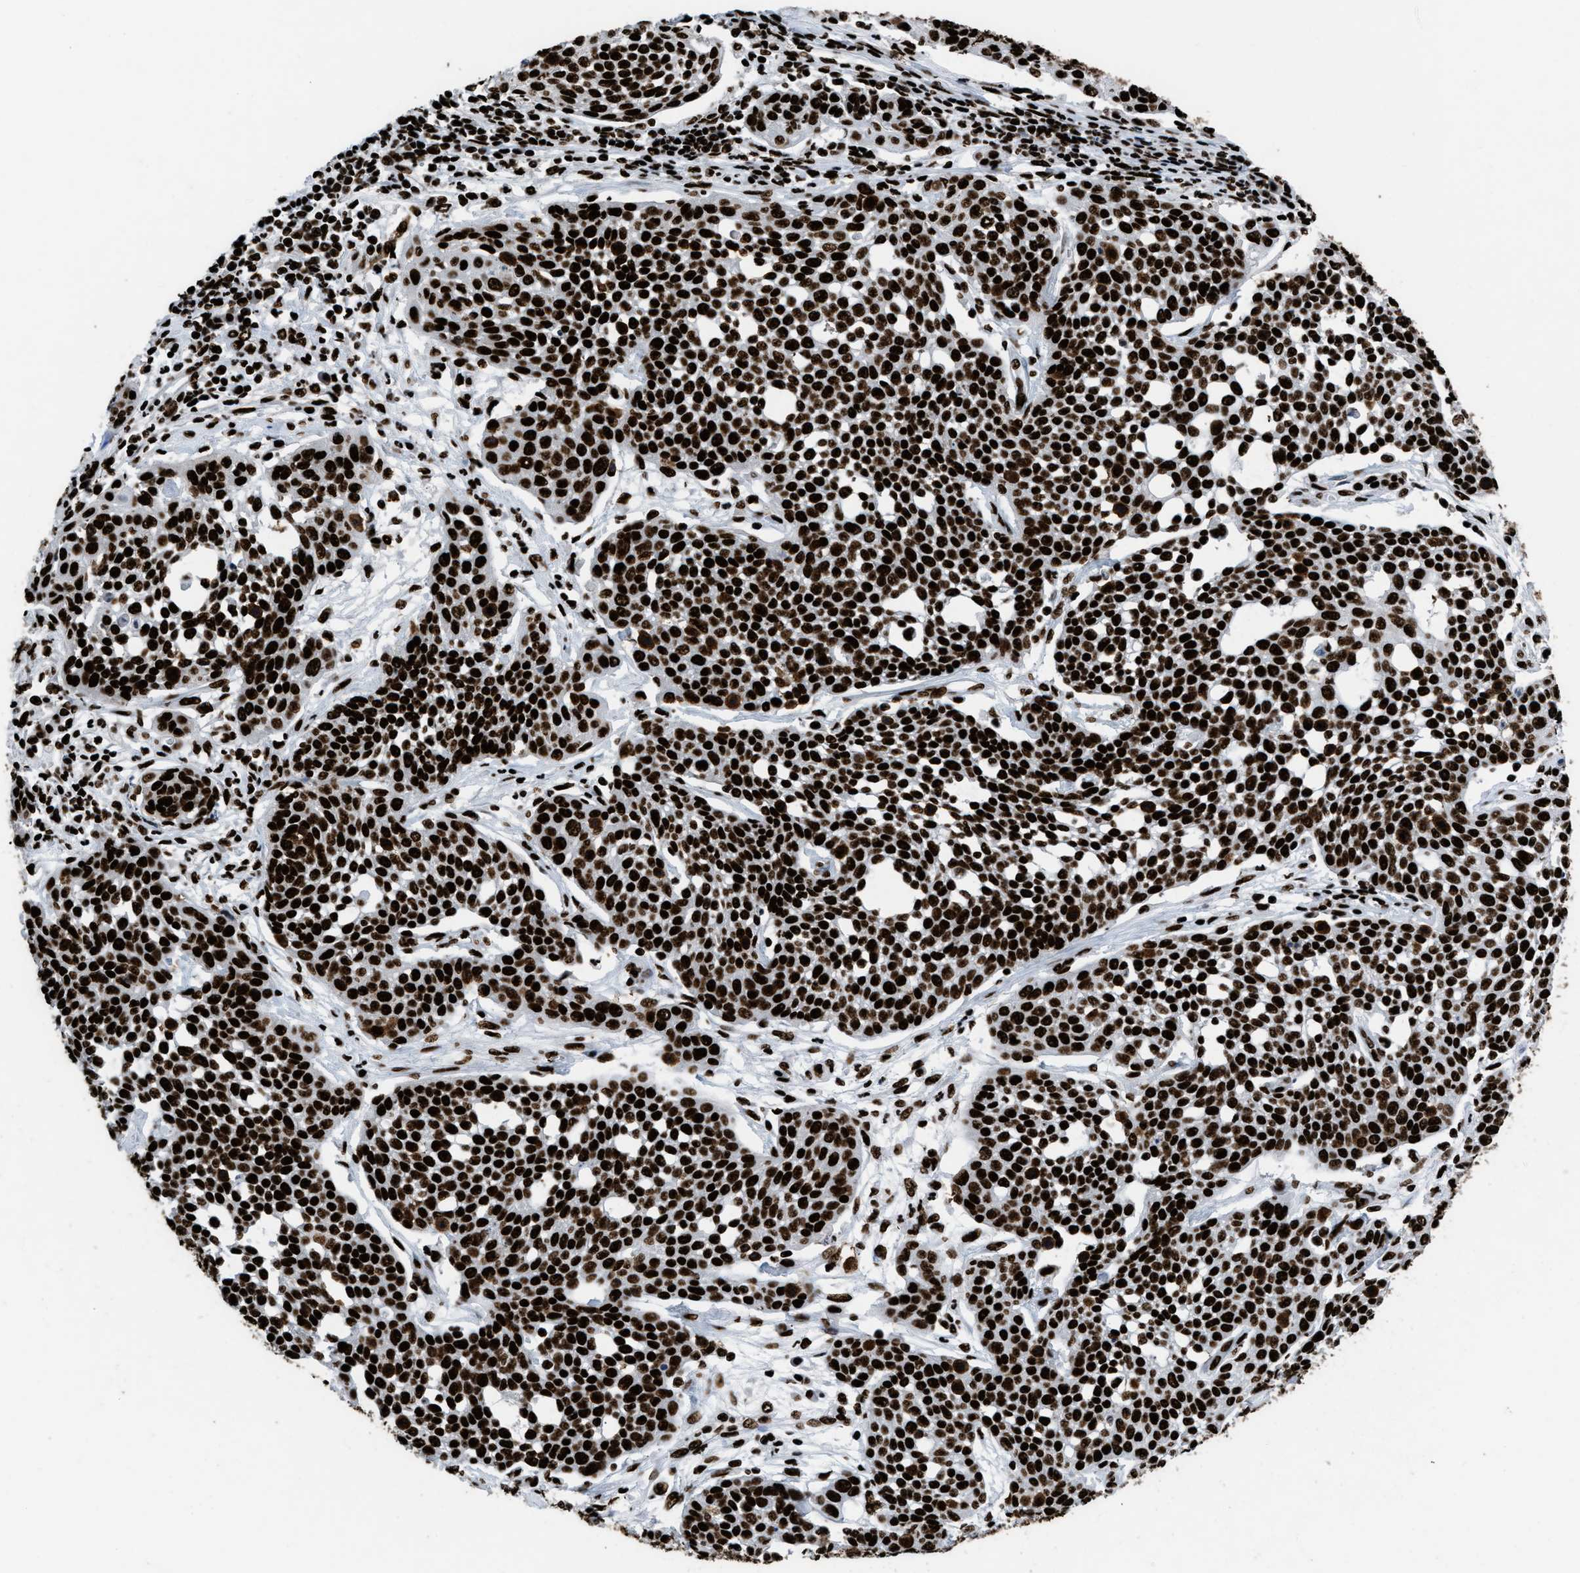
{"staining": {"intensity": "strong", "quantity": ">75%", "location": "nuclear"}, "tissue": "cervical cancer", "cell_type": "Tumor cells", "image_type": "cancer", "snomed": [{"axis": "morphology", "description": "Squamous cell carcinoma, NOS"}, {"axis": "topography", "description": "Cervix"}], "caption": "An image of cervical cancer (squamous cell carcinoma) stained for a protein displays strong nuclear brown staining in tumor cells. (Brightfield microscopy of DAB IHC at high magnification).", "gene": "HNRNPM", "patient": {"sex": "female", "age": 34}}